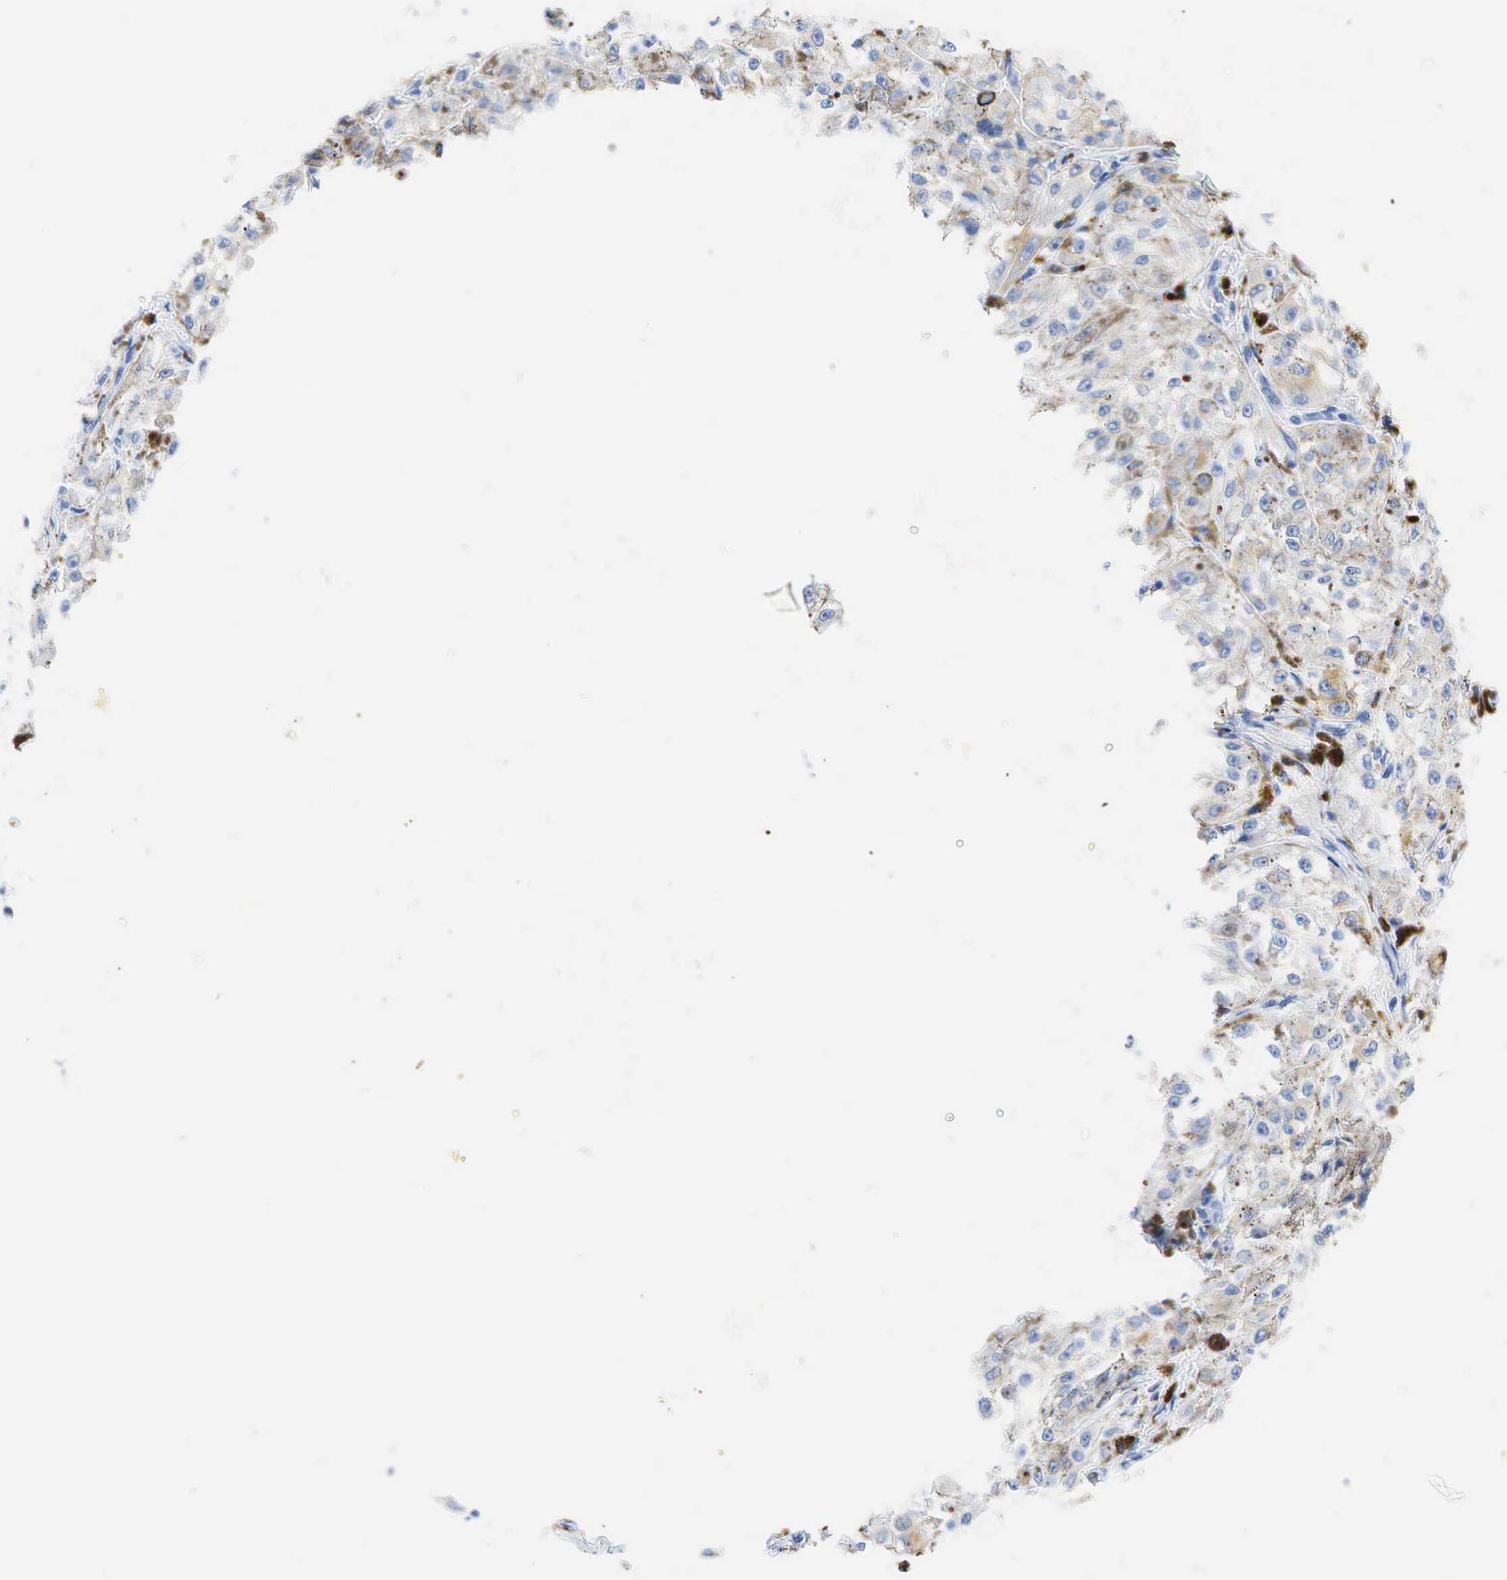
{"staining": {"intensity": "weak", "quantity": "<25%", "location": "cytoplasmic/membranous"}, "tissue": "melanoma", "cell_type": "Tumor cells", "image_type": "cancer", "snomed": [{"axis": "morphology", "description": "Malignant melanoma, NOS"}, {"axis": "topography", "description": "Skin"}], "caption": "Micrograph shows no significant protein expression in tumor cells of melanoma.", "gene": "CD68", "patient": {"sex": "male", "age": 67}}